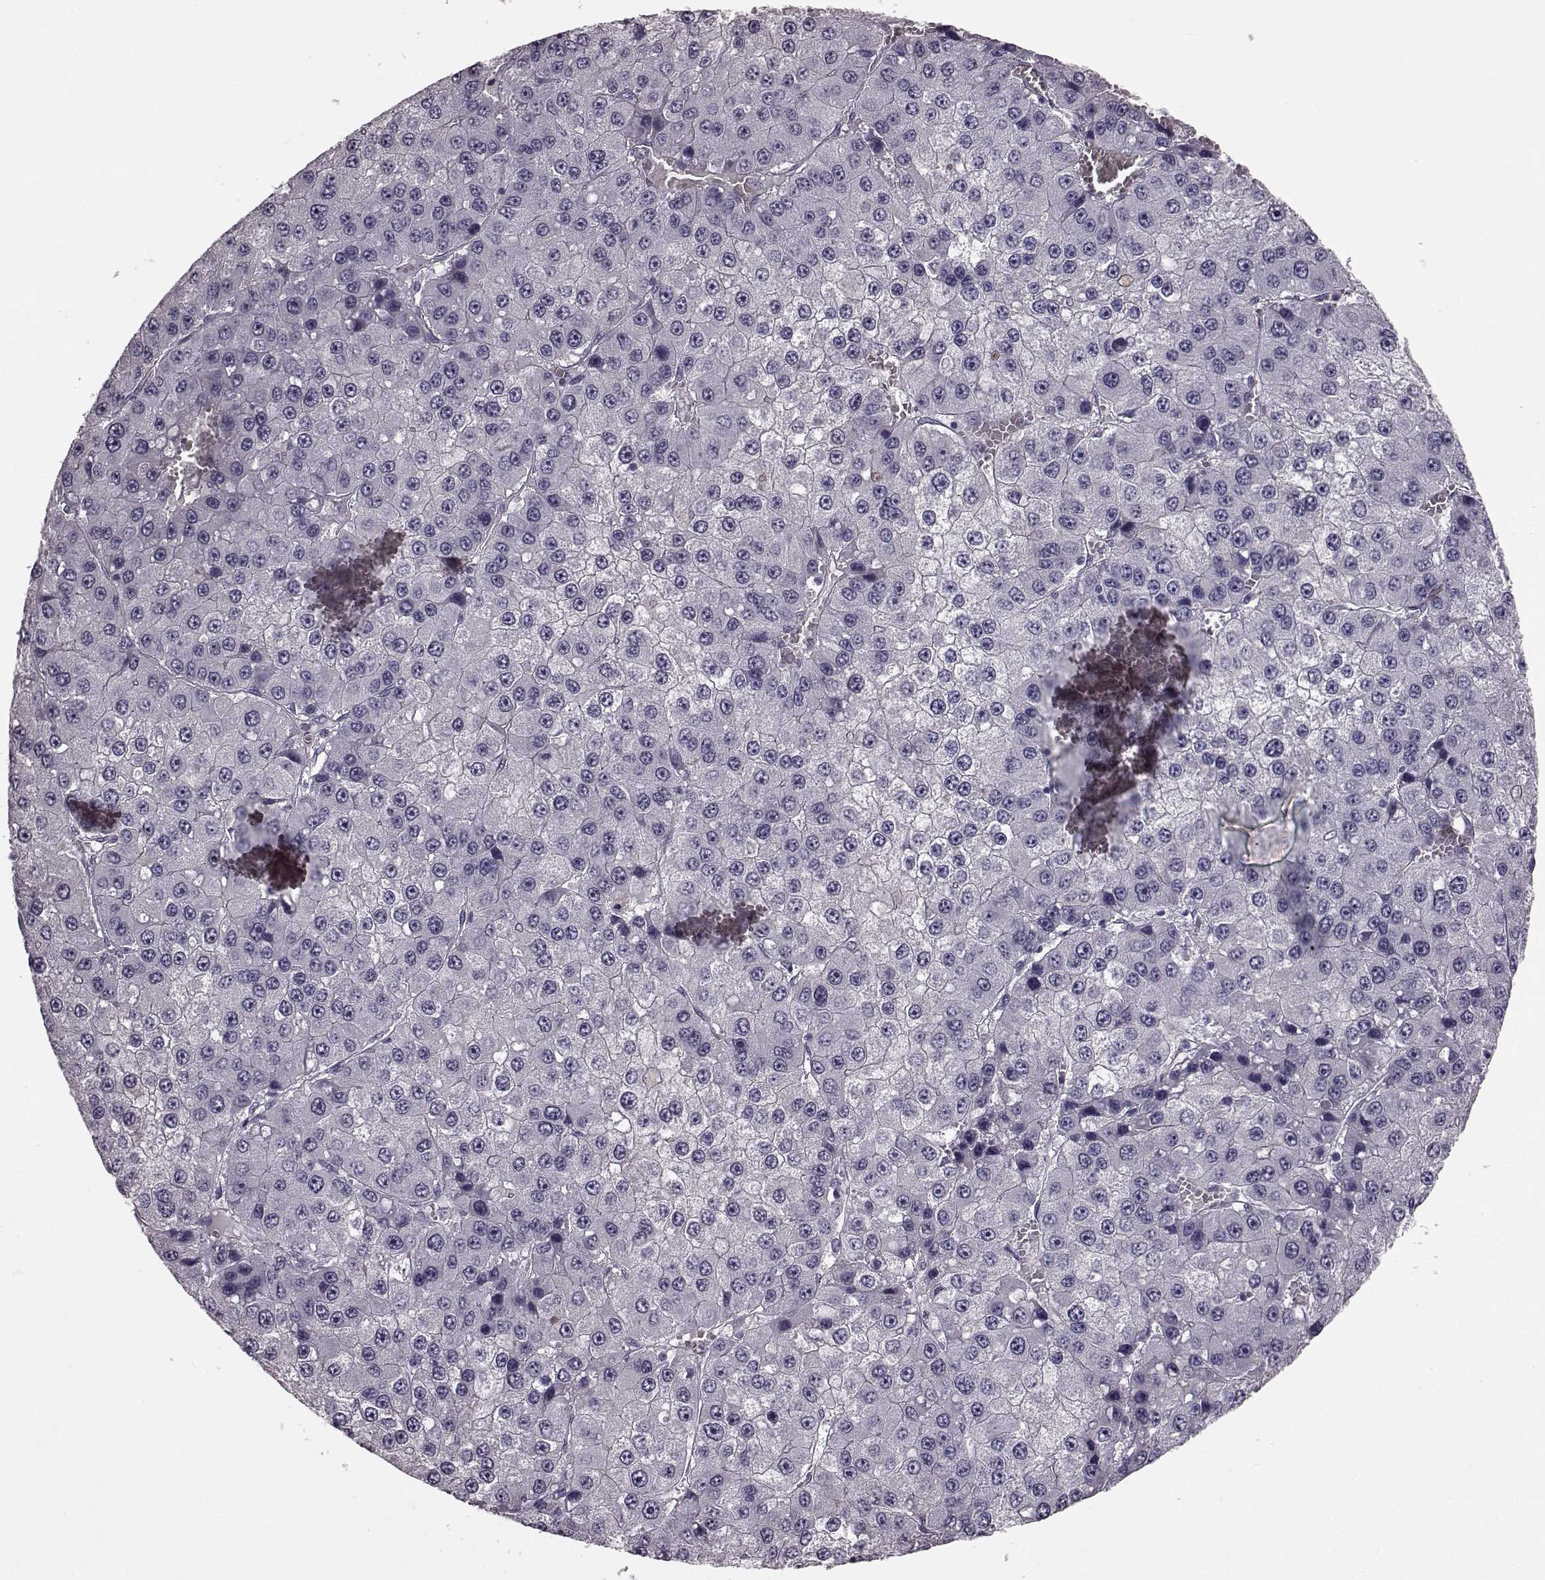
{"staining": {"intensity": "negative", "quantity": "none", "location": "none"}, "tissue": "liver cancer", "cell_type": "Tumor cells", "image_type": "cancer", "snomed": [{"axis": "morphology", "description": "Carcinoma, Hepatocellular, NOS"}, {"axis": "topography", "description": "Liver"}], "caption": "A micrograph of liver hepatocellular carcinoma stained for a protein exhibits no brown staining in tumor cells.", "gene": "SLCO3A1", "patient": {"sex": "female", "age": 73}}